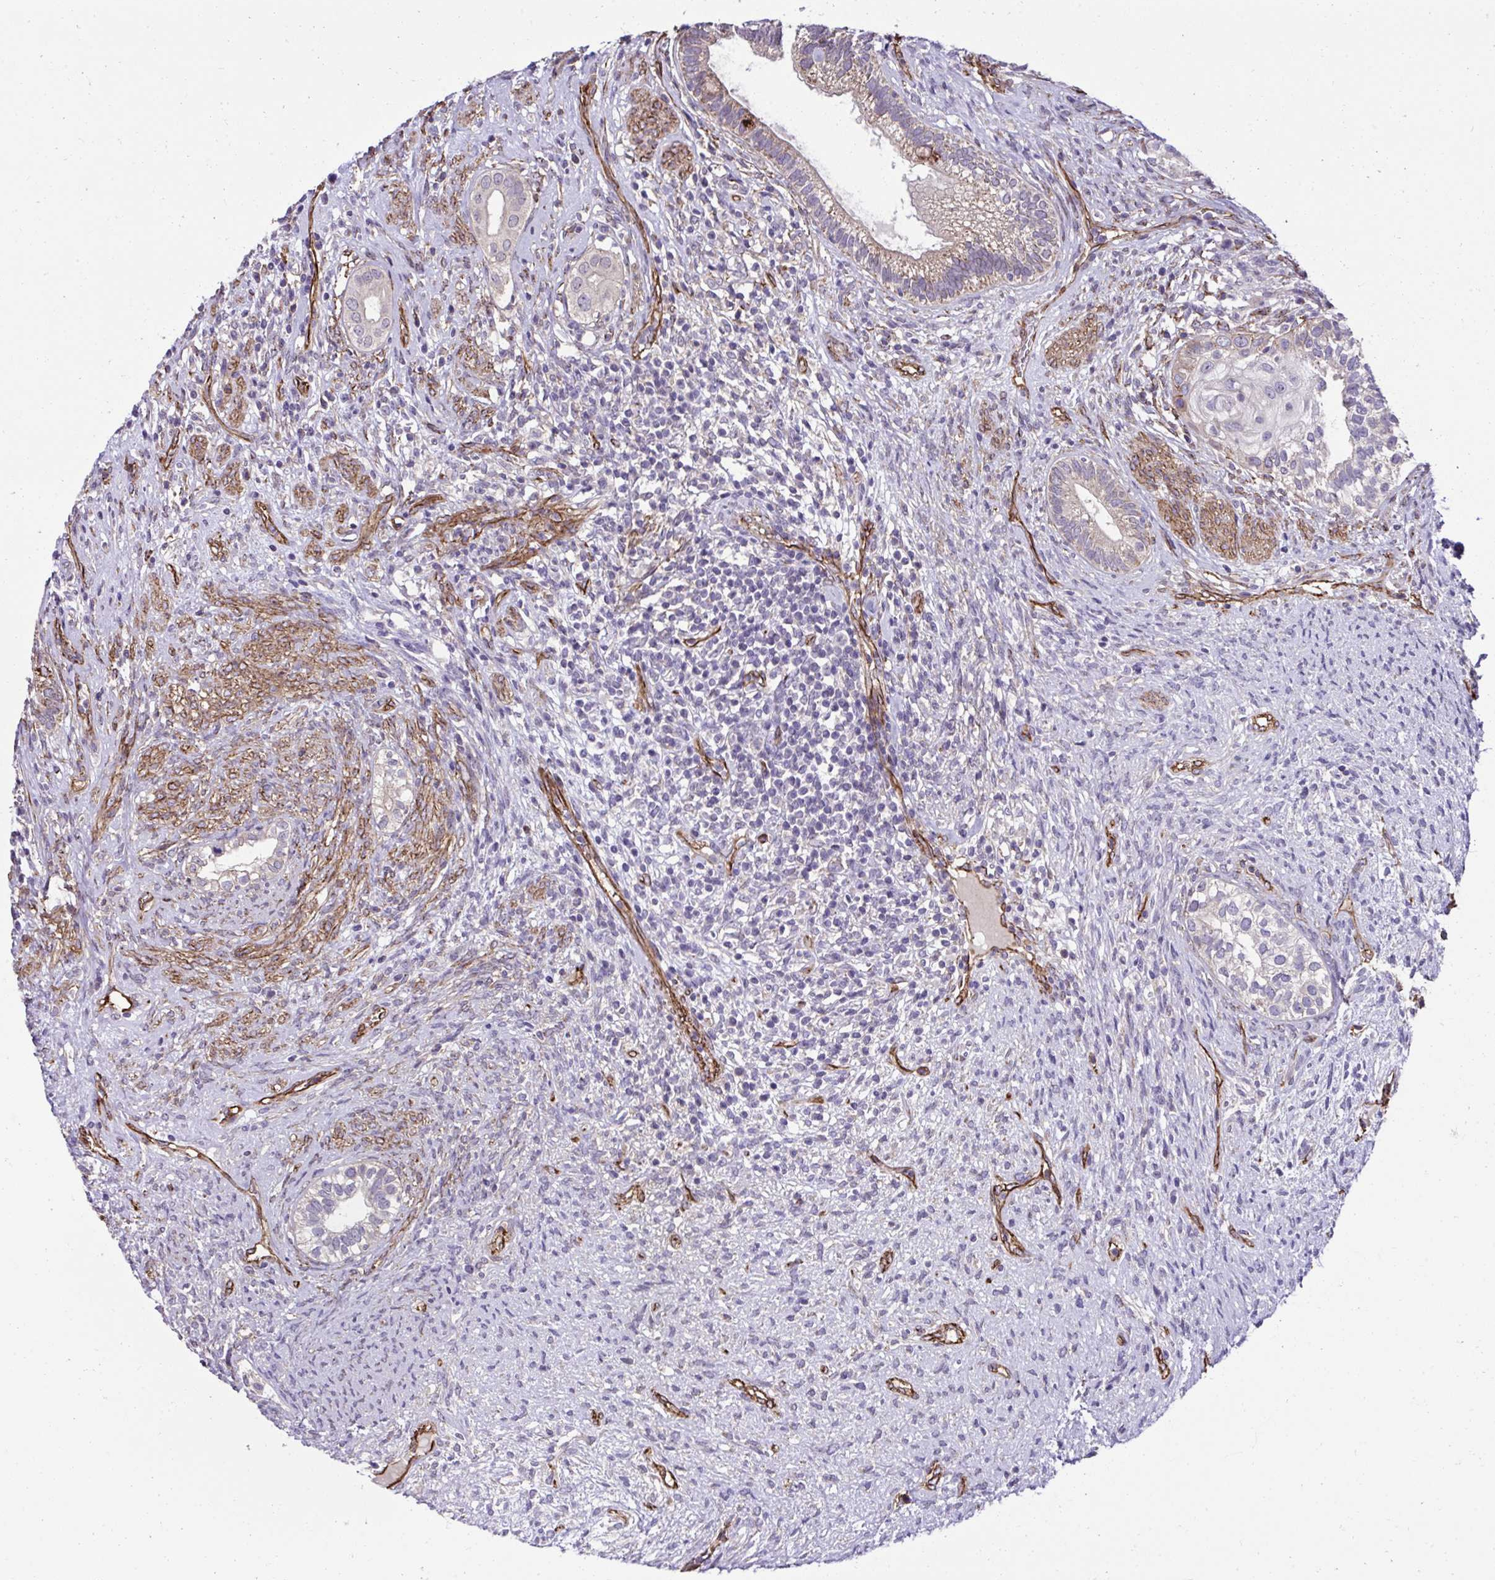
{"staining": {"intensity": "weak", "quantity": "25%-75%", "location": "cytoplasmic/membranous"}, "tissue": "testis cancer", "cell_type": "Tumor cells", "image_type": "cancer", "snomed": [{"axis": "morphology", "description": "Seminoma, NOS"}, {"axis": "morphology", "description": "Carcinoma, Embryonal, NOS"}, {"axis": "topography", "description": "Testis"}], "caption": "An IHC micrograph of tumor tissue is shown. Protein staining in brown labels weak cytoplasmic/membranous positivity in testis seminoma within tumor cells.", "gene": "TRIM52", "patient": {"sex": "male", "age": 41}}